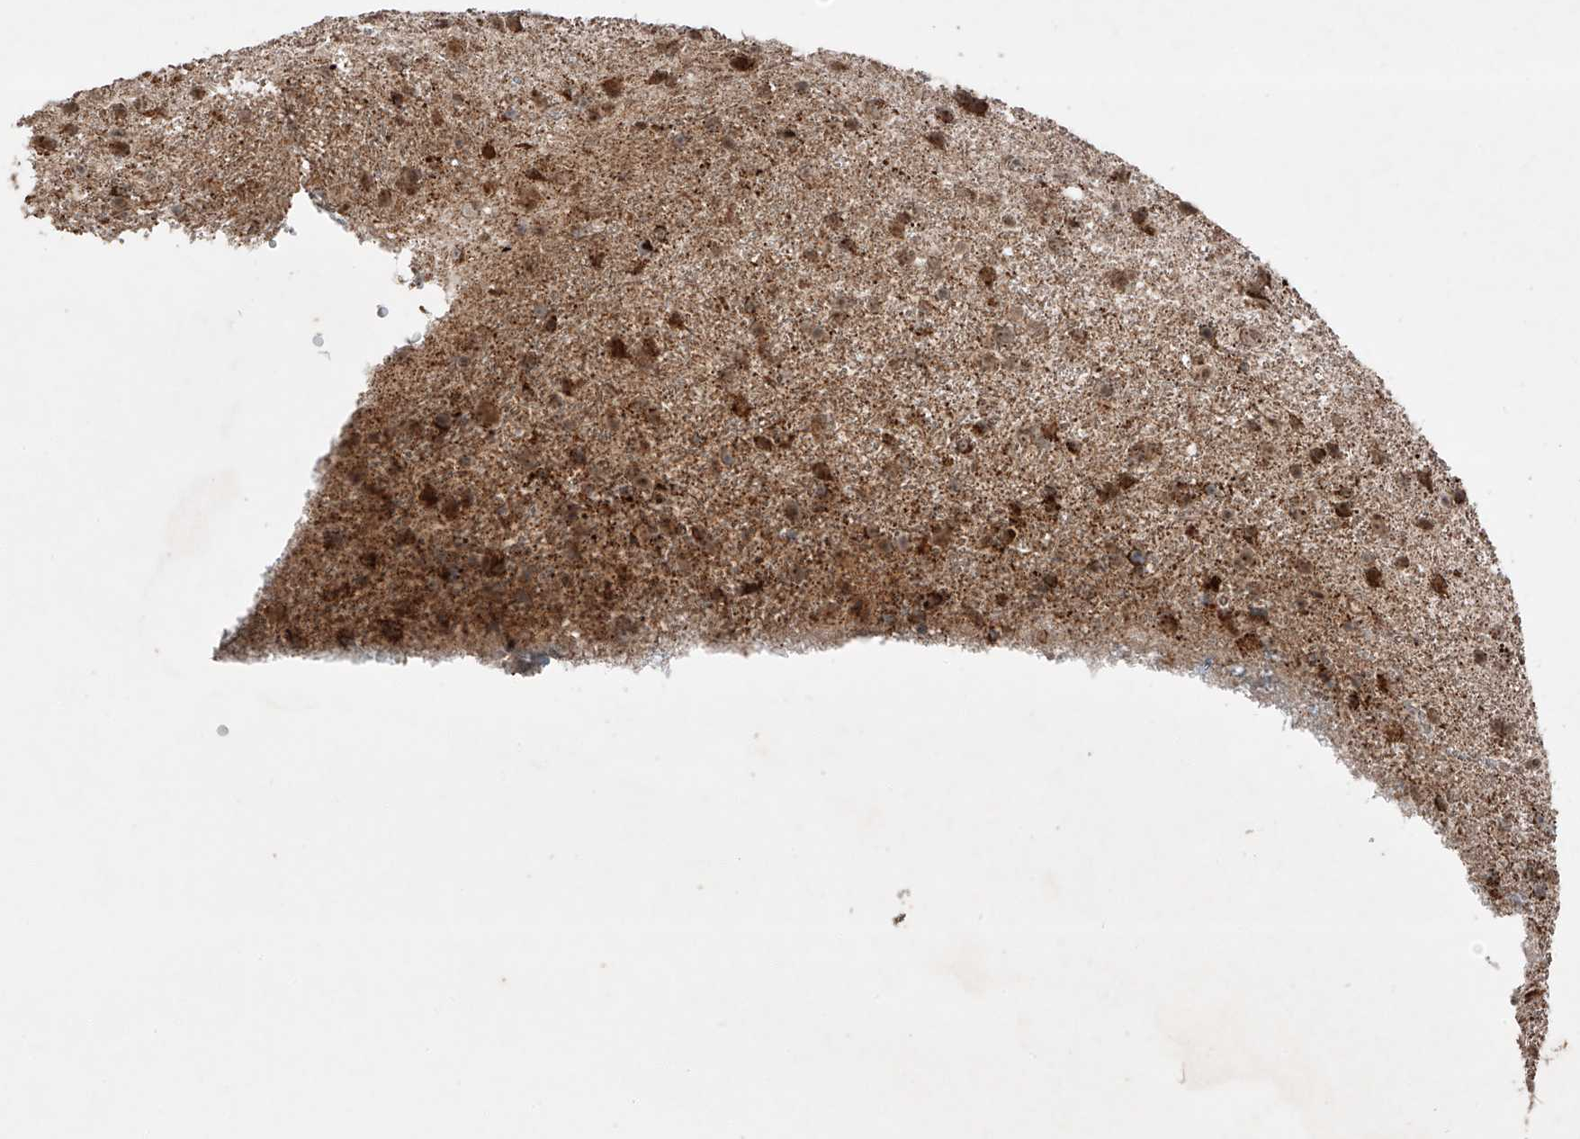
{"staining": {"intensity": "moderate", "quantity": "25%-75%", "location": "cytoplasmic/membranous"}, "tissue": "glioma", "cell_type": "Tumor cells", "image_type": "cancer", "snomed": [{"axis": "morphology", "description": "Glioma, malignant, Low grade"}, {"axis": "topography", "description": "Cerebral cortex"}], "caption": "Tumor cells show moderate cytoplasmic/membranous positivity in about 25%-75% of cells in glioma.", "gene": "ZNF620", "patient": {"sex": "female", "age": 39}}